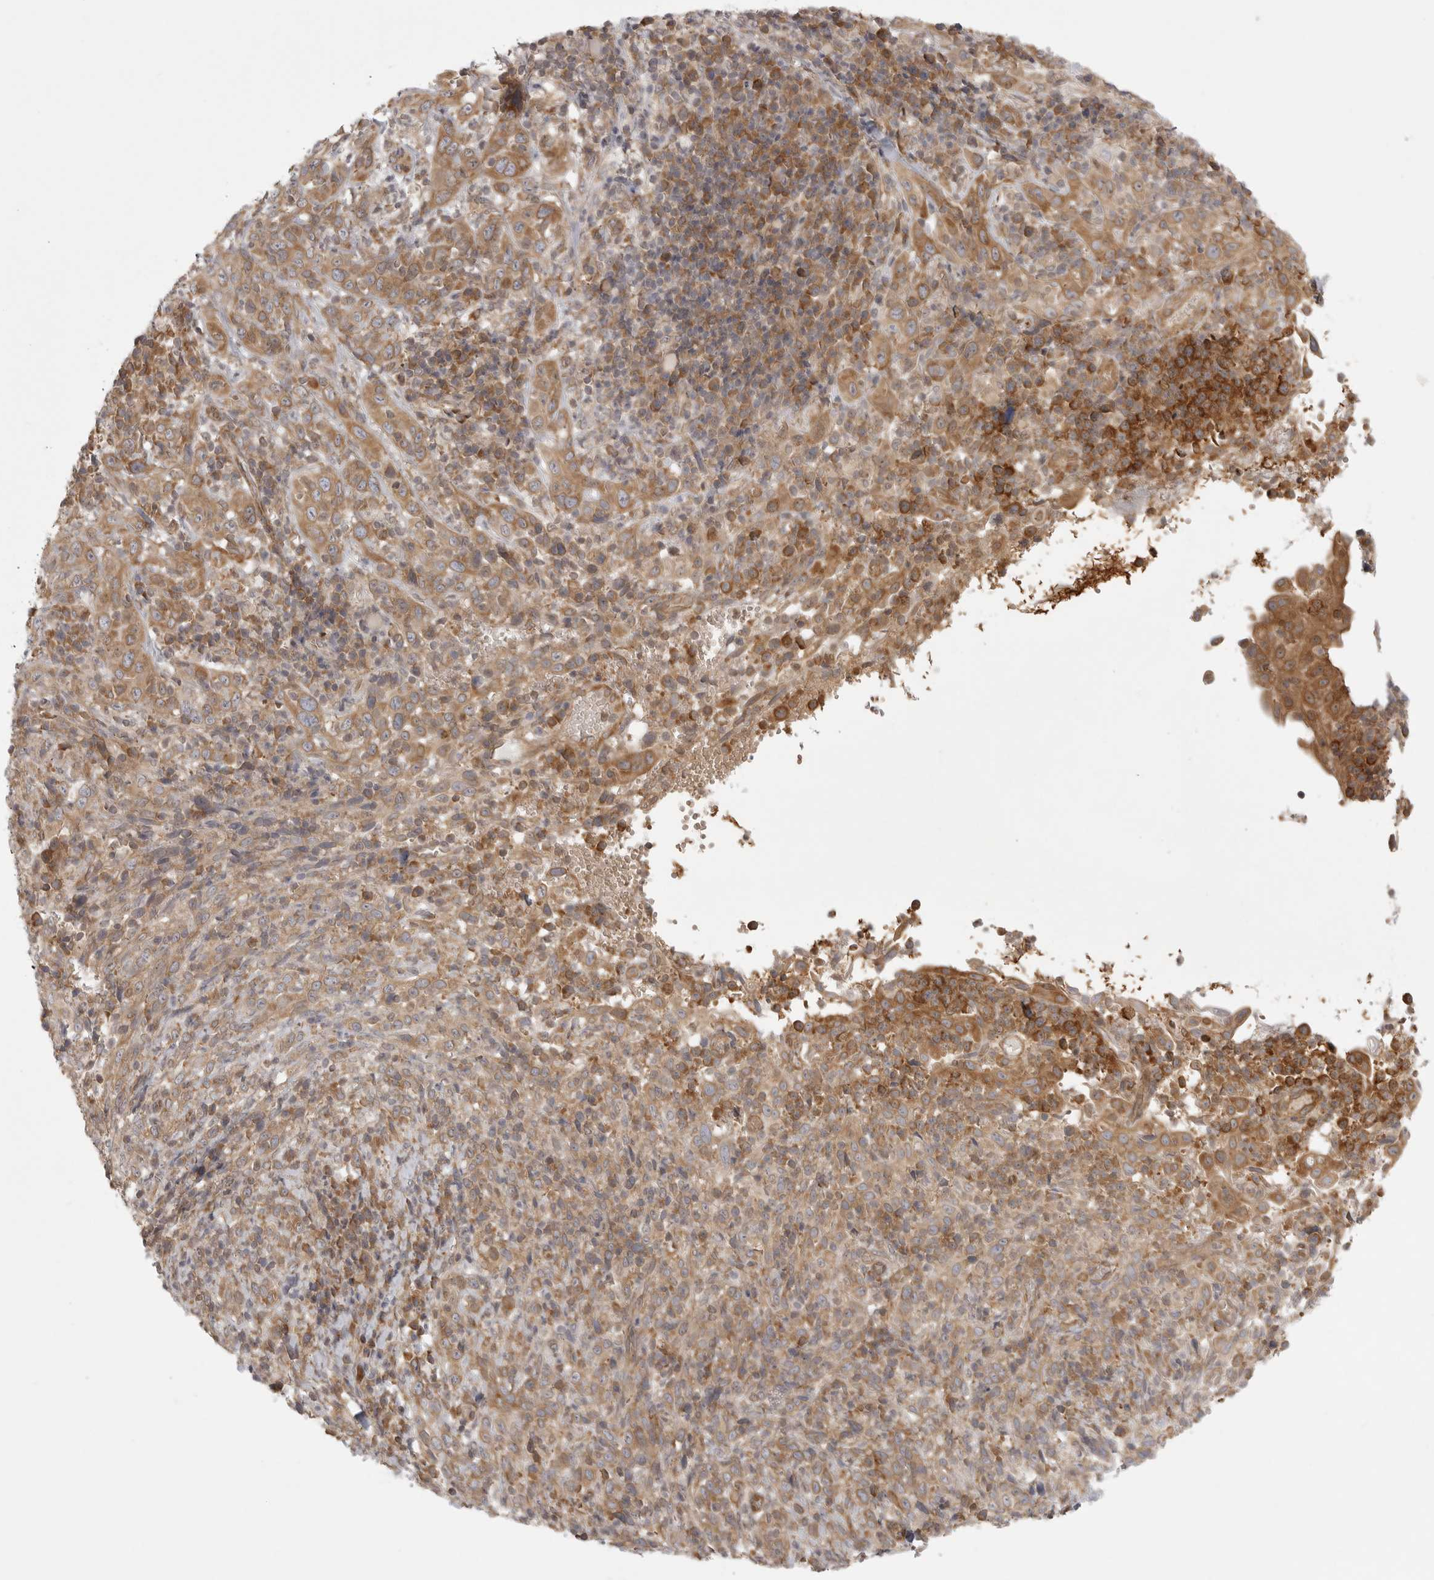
{"staining": {"intensity": "moderate", "quantity": ">75%", "location": "cytoplasmic/membranous"}, "tissue": "cervical cancer", "cell_type": "Tumor cells", "image_type": "cancer", "snomed": [{"axis": "morphology", "description": "Squamous cell carcinoma, NOS"}, {"axis": "topography", "description": "Cervix"}], "caption": "Cervical squamous cell carcinoma was stained to show a protein in brown. There is medium levels of moderate cytoplasmic/membranous expression in approximately >75% of tumor cells. The staining was performed using DAB, with brown indicating positive protein expression. Nuclei are stained blue with hematoxylin.", "gene": "CERS2", "patient": {"sex": "female", "age": 46}}